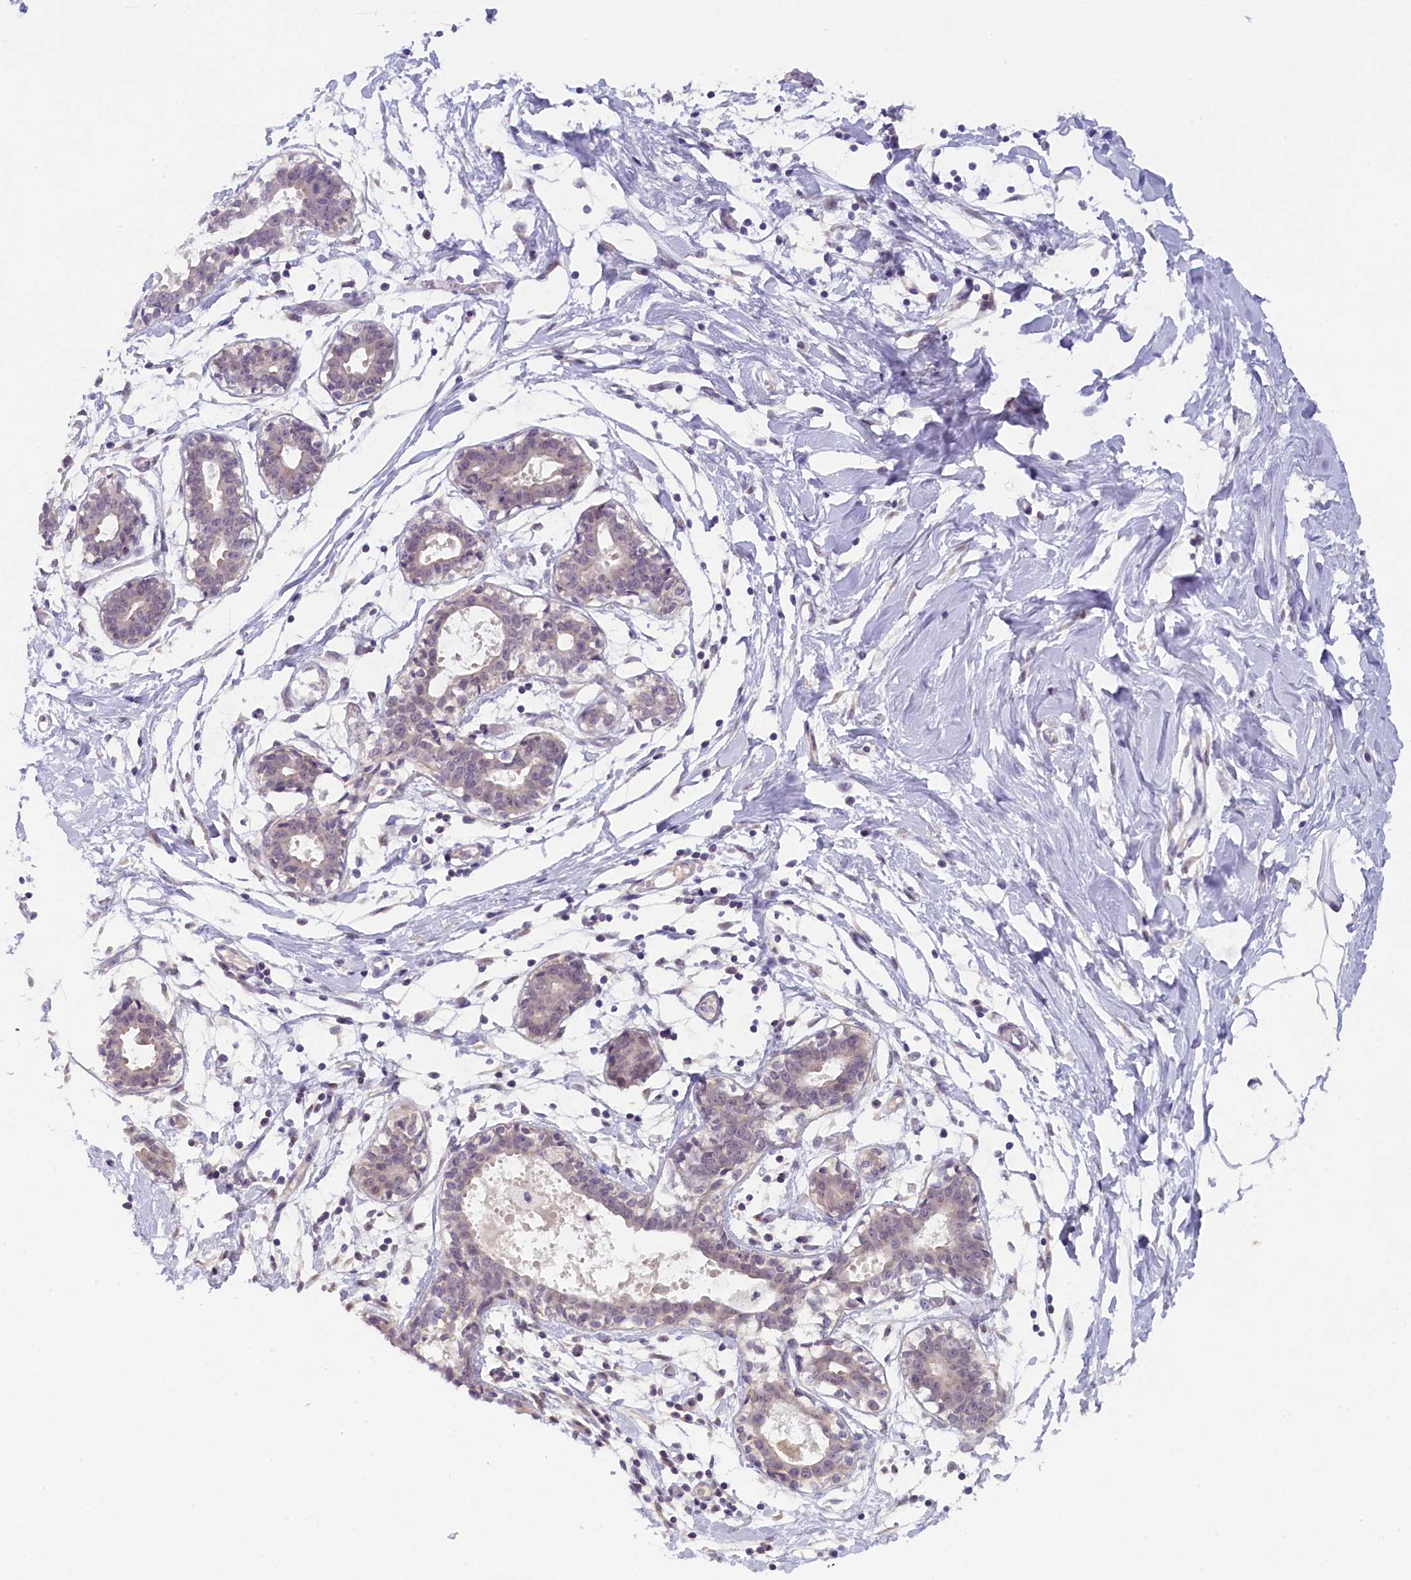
{"staining": {"intensity": "negative", "quantity": "none", "location": "none"}, "tissue": "breast", "cell_type": "Adipocytes", "image_type": "normal", "snomed": [{"axis": "morphology", "description": "Normal tissue, NOS"}, {"axis": "topography", "description": "Breast"}], "caption": "This is a photomicrograph of IHC staining of benign breast, which shows no staining in adipocytes.", "gene": "CRAMP1", "patient": {"sex": "female", "age": 27}}